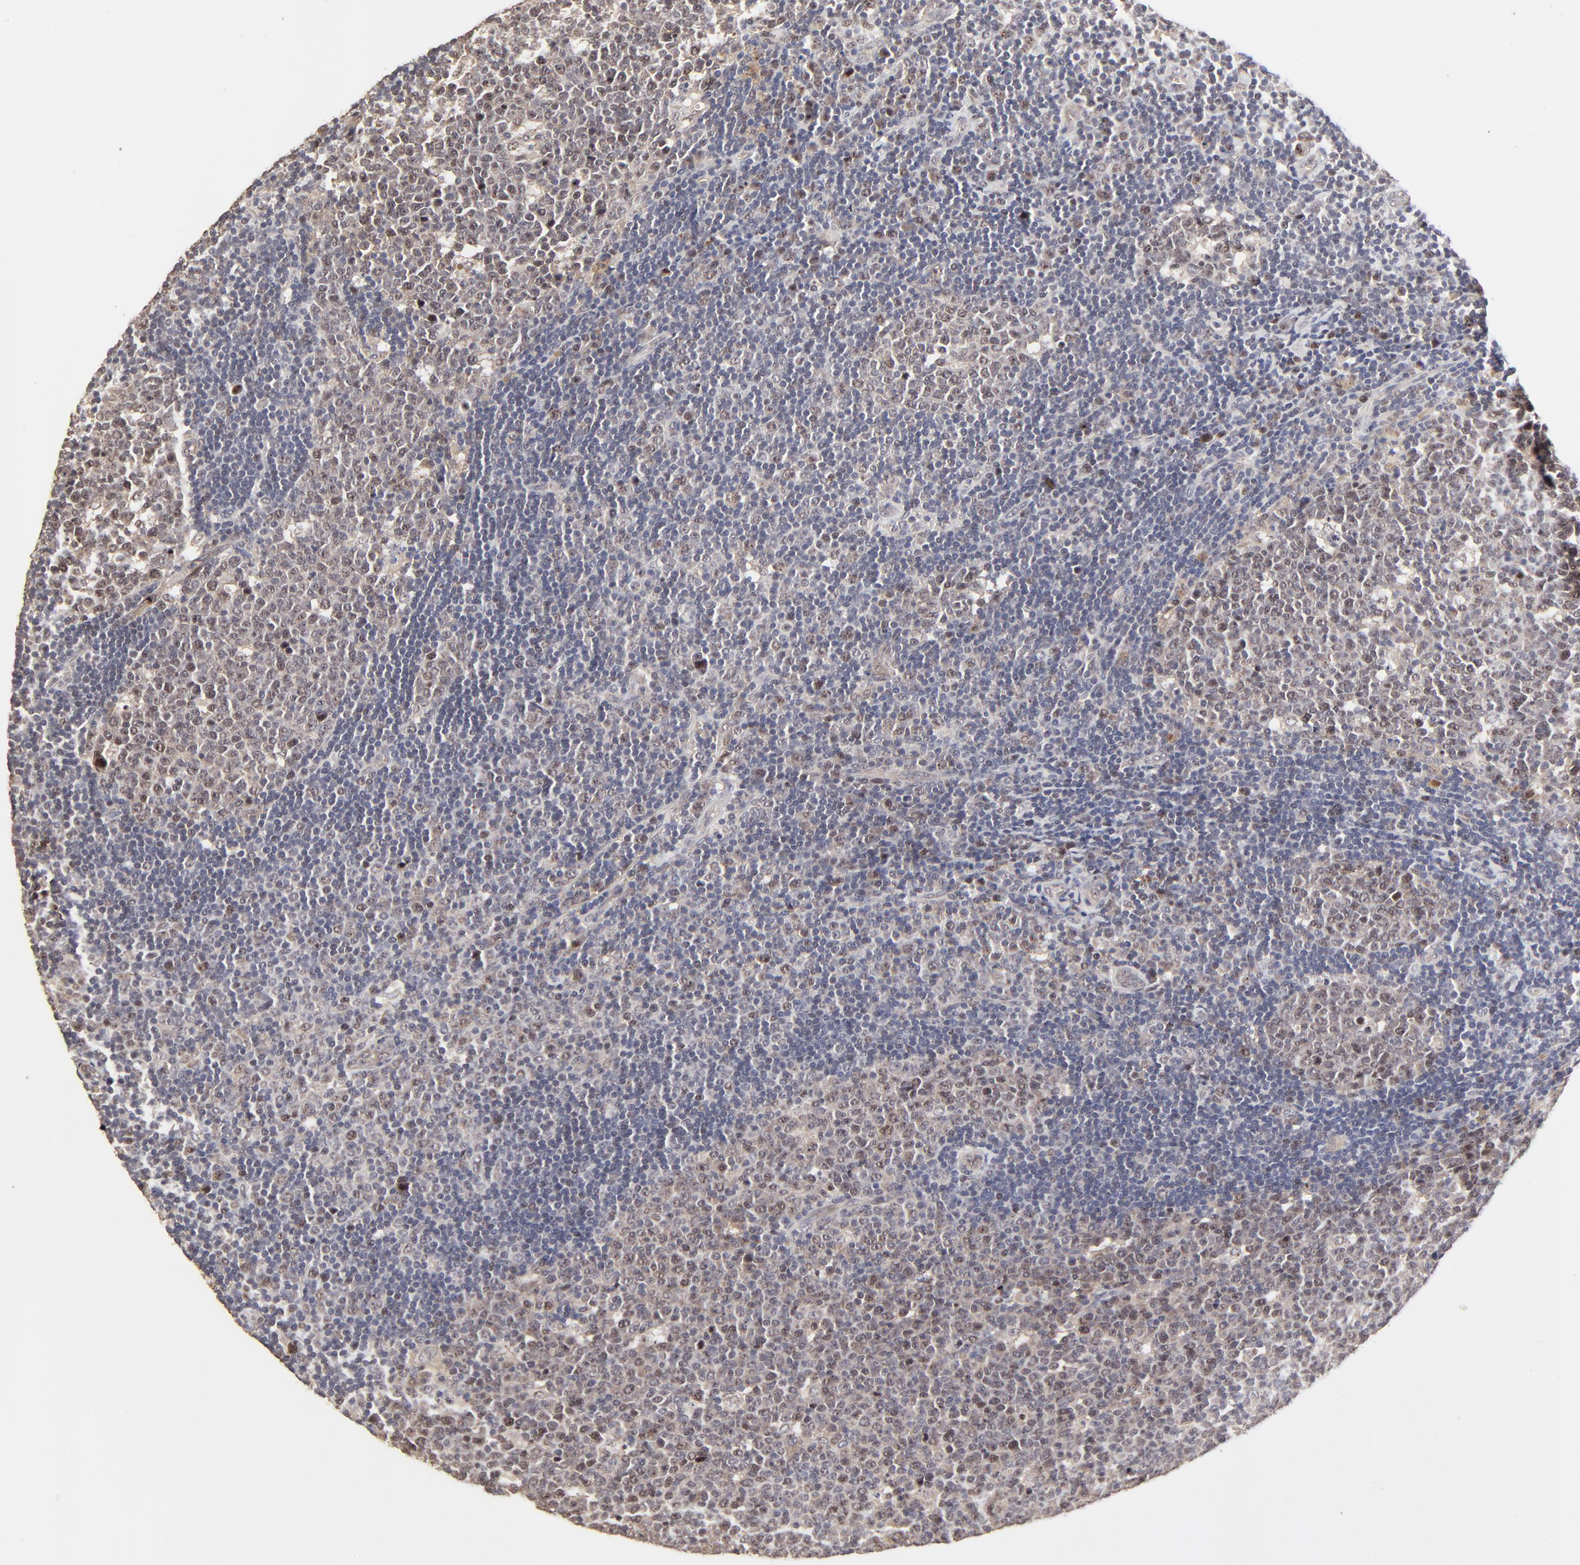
{"staining": {"intensity": "weak", "quantity": ">75%", "location": "cytoplasmic/membranous"}, "tissue": "lymph node", "cell_type": "Germinal center cells", "image_type": "normal", "snomed": [{"axis": "morphology", "description": "Normal tissue, NOS"}, {"axis": "topography", "description": "Lymph node"}, {"axis": "topography", "description": "Salivary gland"}], "caption": "Weak cytoplasmic/membranous expression is appreciated in about >75% of germinal center cells in unremarkable lymph node. The protein of interest is stained brown, and the nuclei are stained in blue (DAB IHC with brightfield microscopy, high magnification).", "gene": "FRMD8", "patient": {"sex": "male", "age": 8}}